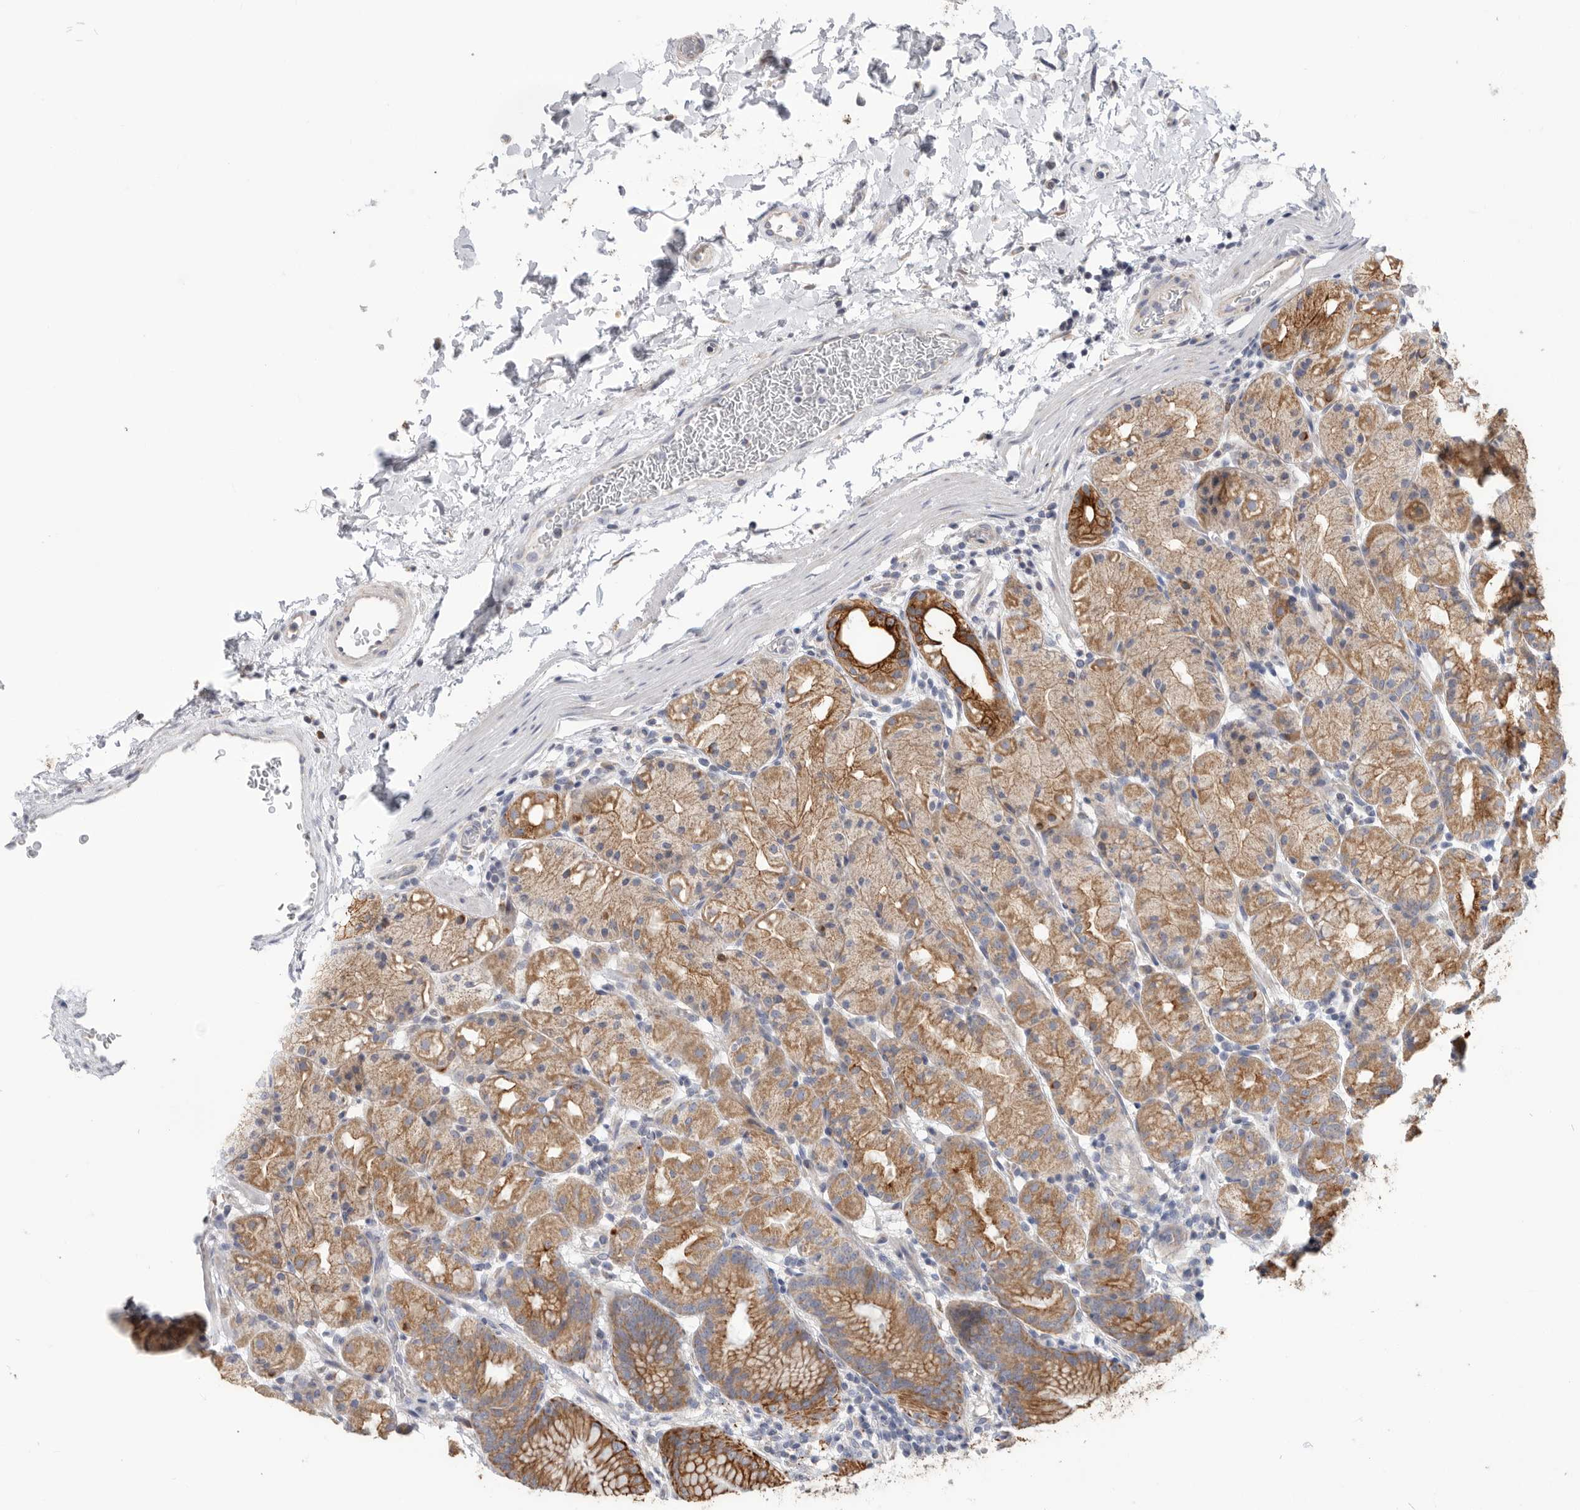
{"staining": {"intensity": "moderate", "quantity": ">75%", "location": "cytoplasmic/membranous"}, "tissue": "stomach", "cell_type": "Glandular cells", "image_type": "normal", "snomed": [{"axis": "morphology", "description": "Normal tissue, NOS"}, {"axis": "topography", "description": "Stomach, upper"}], "caption": "IHC of normal stomach shows medium levels of moderate cytoplasmic/membranous staining in approximately >75% of glandular cells.", "gene": "MTFR1L", "patient": {"sex": "male", "age": 48}}